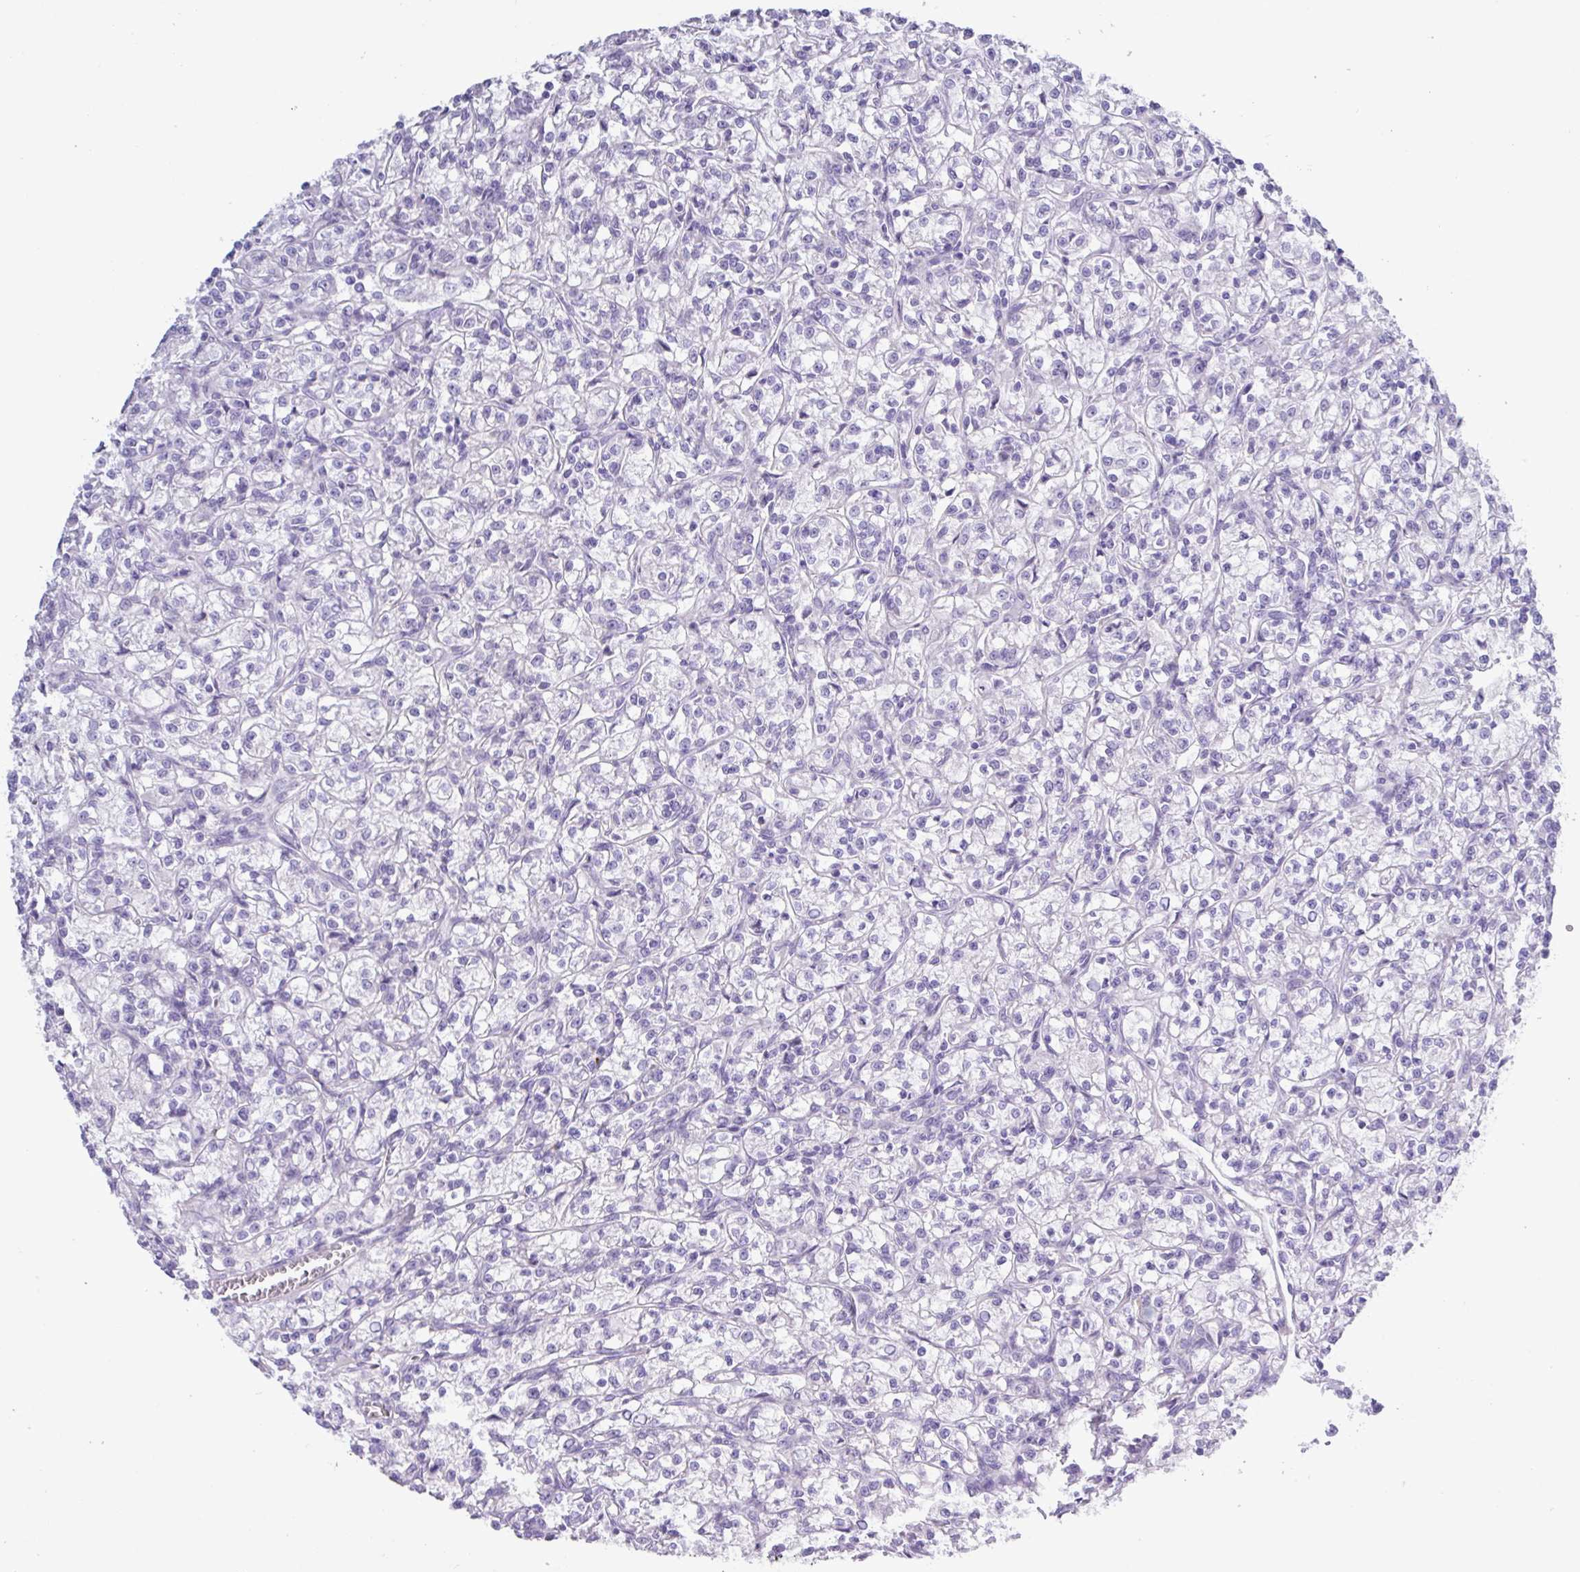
{"staining": {"intensity": "negative", "quantity": "none", "location": "none"}, "tissue": "renal cancer", "cell_type": "Tumor cells", "image_type": "cancer", "snomed": [{"axis": "morphology", "description": "Adenocarcinoma, NOS"}, {"axis": "topography", "description": "Kidney"}], "caption": "Tumor cells are negative for brown protein staining in renal adenocarcinoma.", "gene": "MRM2", "patient": {"sex": "female", "age": 59}}